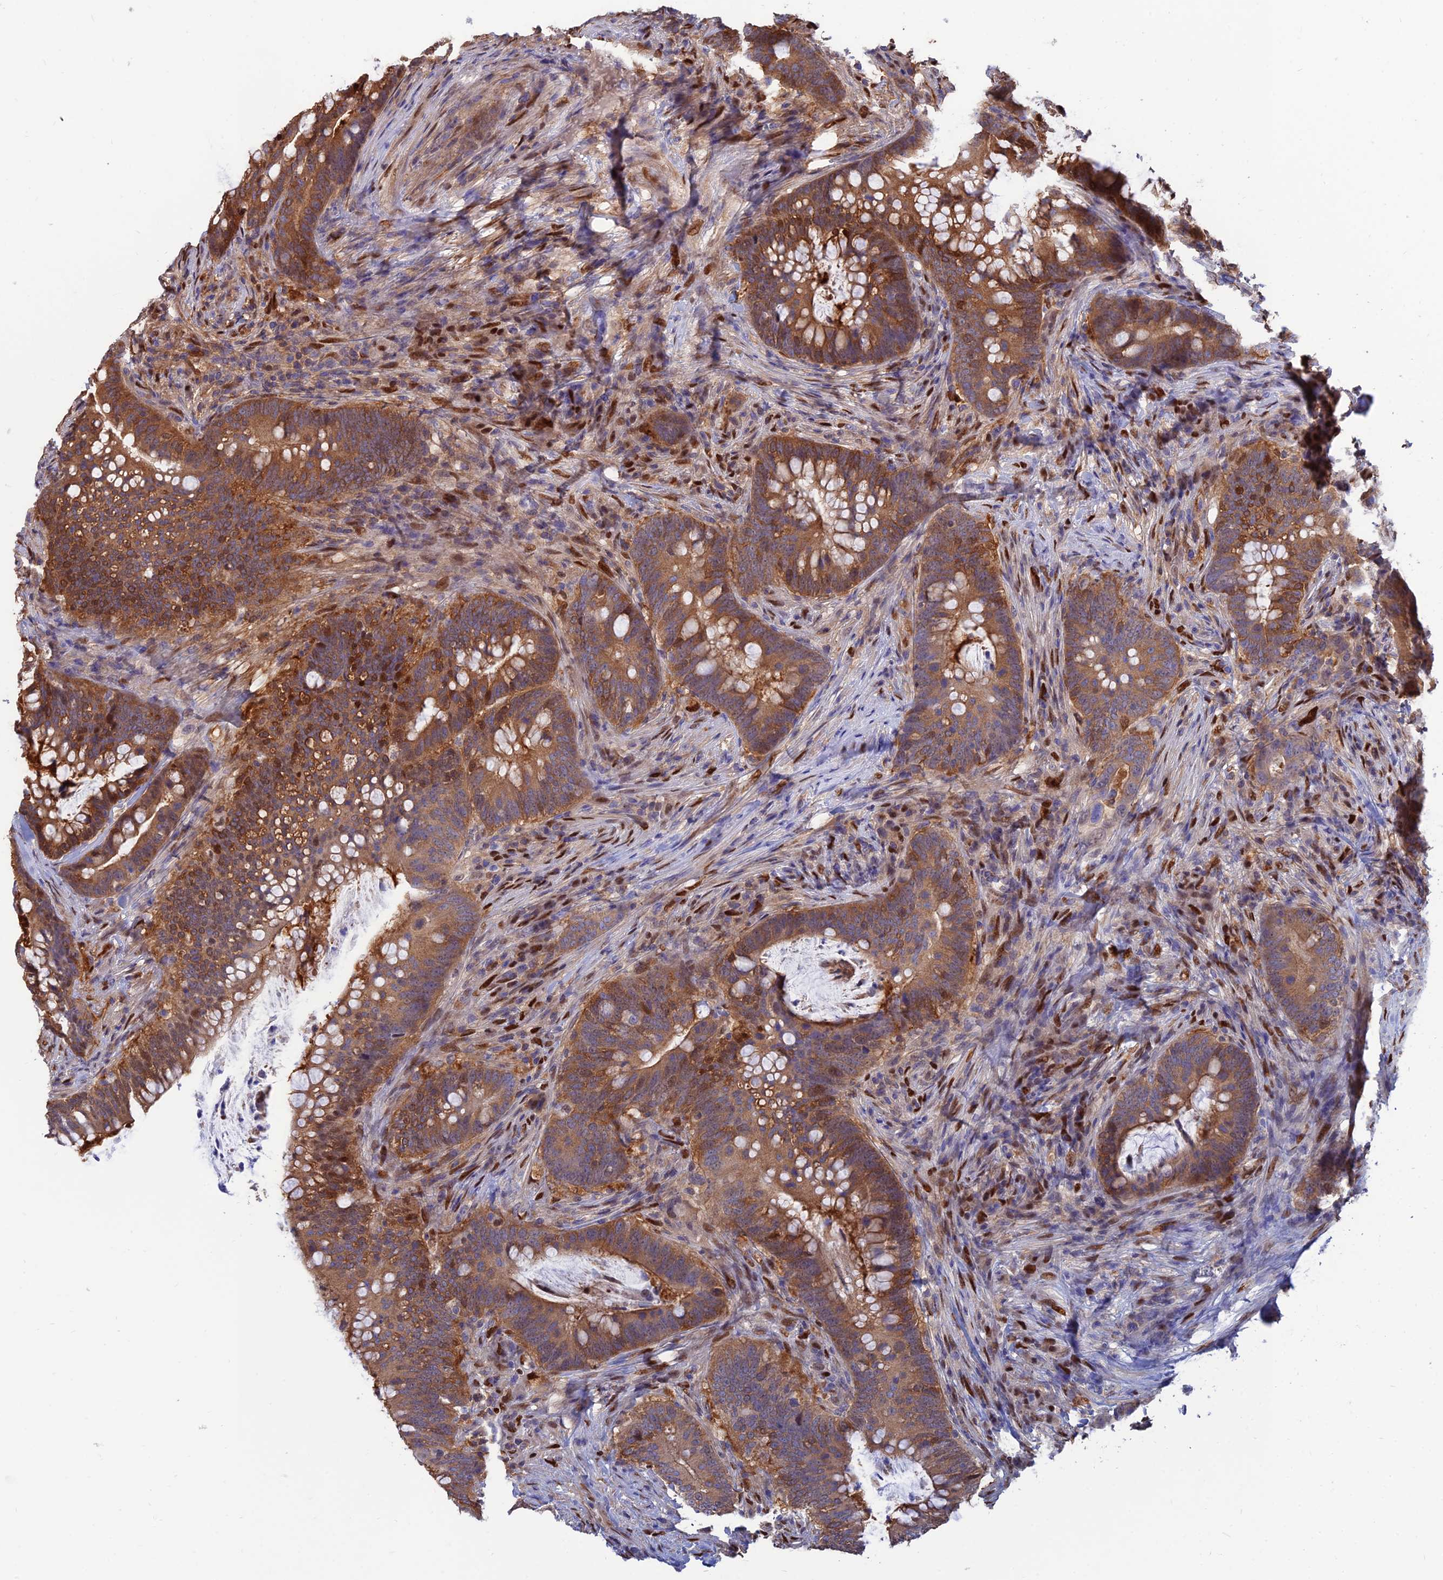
{"staining": {"intensity": "moderate", "quantity": ">75%", "location": "cytoplasmic/membranous,nuclear"}, "tissue": "colorectal cancer", "cell_type": "Tumor cells", "image_type": "cancer", "snomed": [{"axis": "morphology", "description": "Adenocarcinoma, NOS"}, {"axis": "topography", "description": "Colon"}], "caption": "Tumor cells display medium levels of moderate cytoplasmic/membranous and nuclear positivity in about >75% of cells in adenocarcinoma (colorectal).", "gene": "DNPEP", "patient": {"sex": "female", "age": 66}}